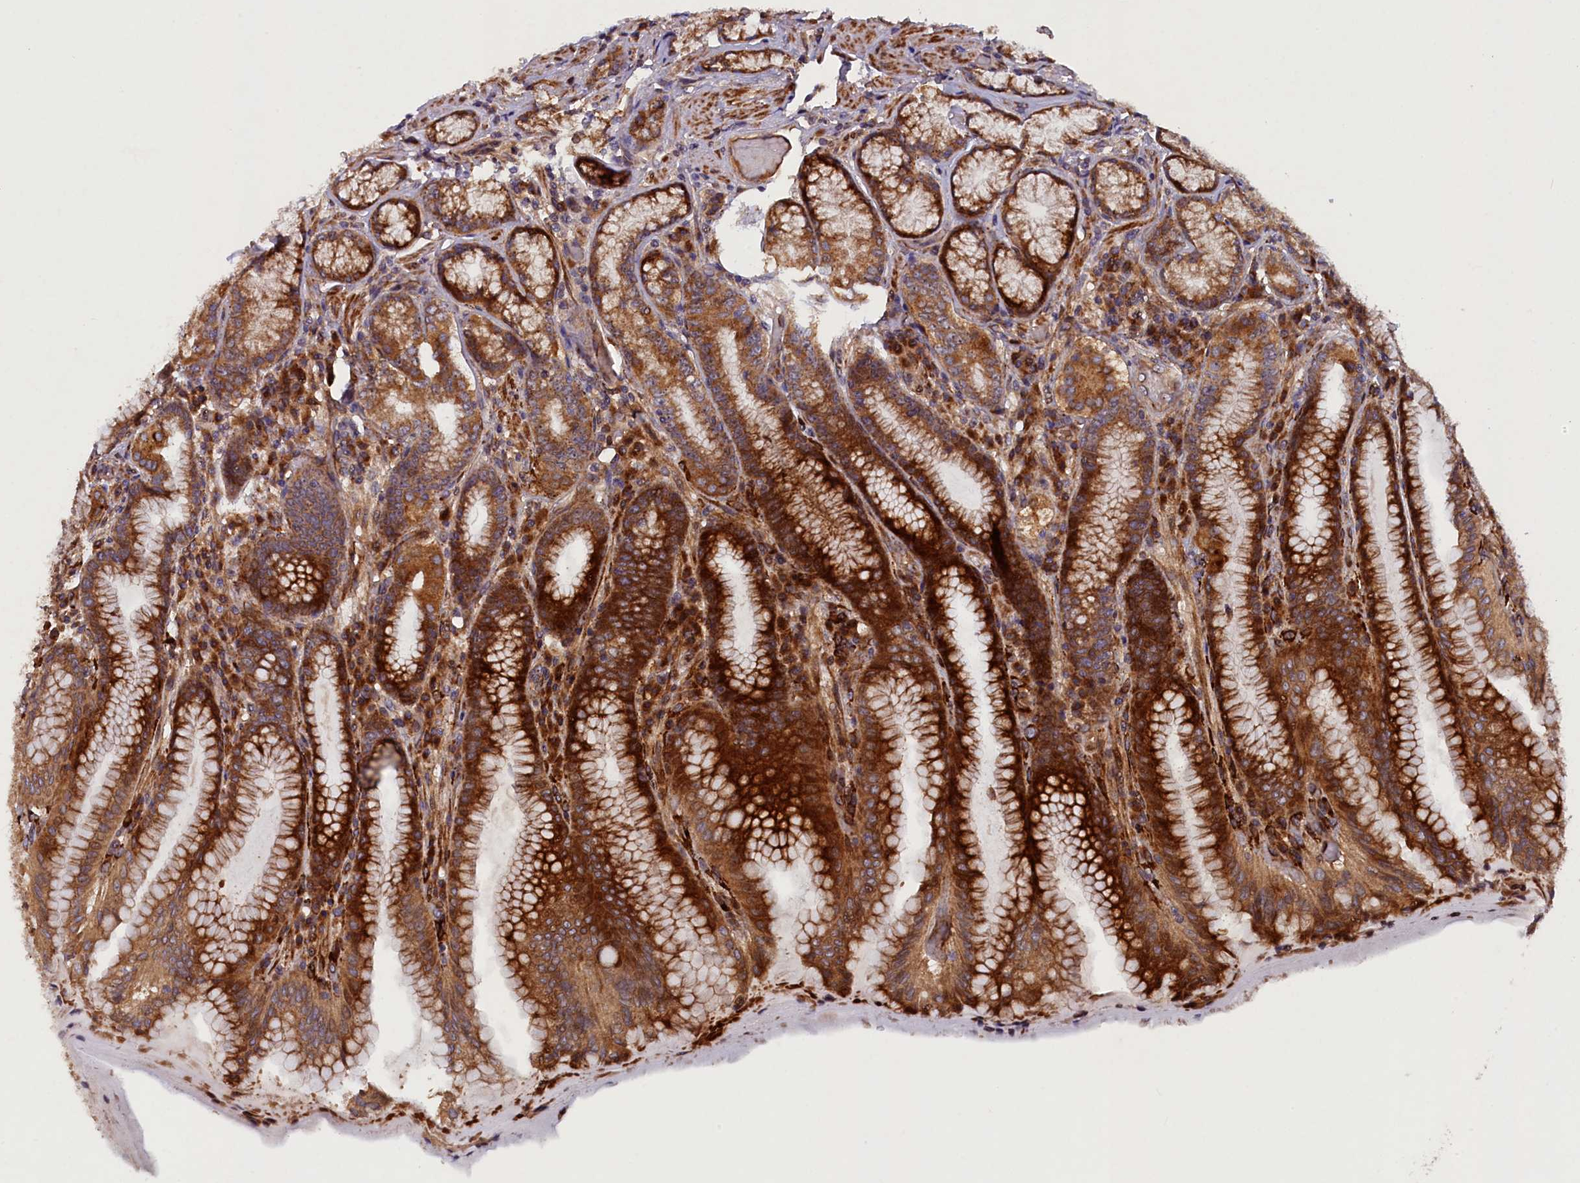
{"staining": {"intensity": "strong", "quantity": ">75%", "location": "cytoplasmic/membranous"}, "tissue": "stomach", "cell_type": "Glandular cells", "image_type": "normal", "snomed": [{"axis": "morphology", "description": "Normal tissue, NOS"}, {"axis": "topography", "description": "Stomach, upper"}, {"axis": "topography", "description": "Stomach, lower"}], "caption": "Normal stomach shows strong cytoplasmic/membranous expression in about >75% of glandular cells (Brightfield microscopy of DAB IHC at high magnification)..", "gene": "ARRDC4", "patient": {"sex": "female", "age": 76}}